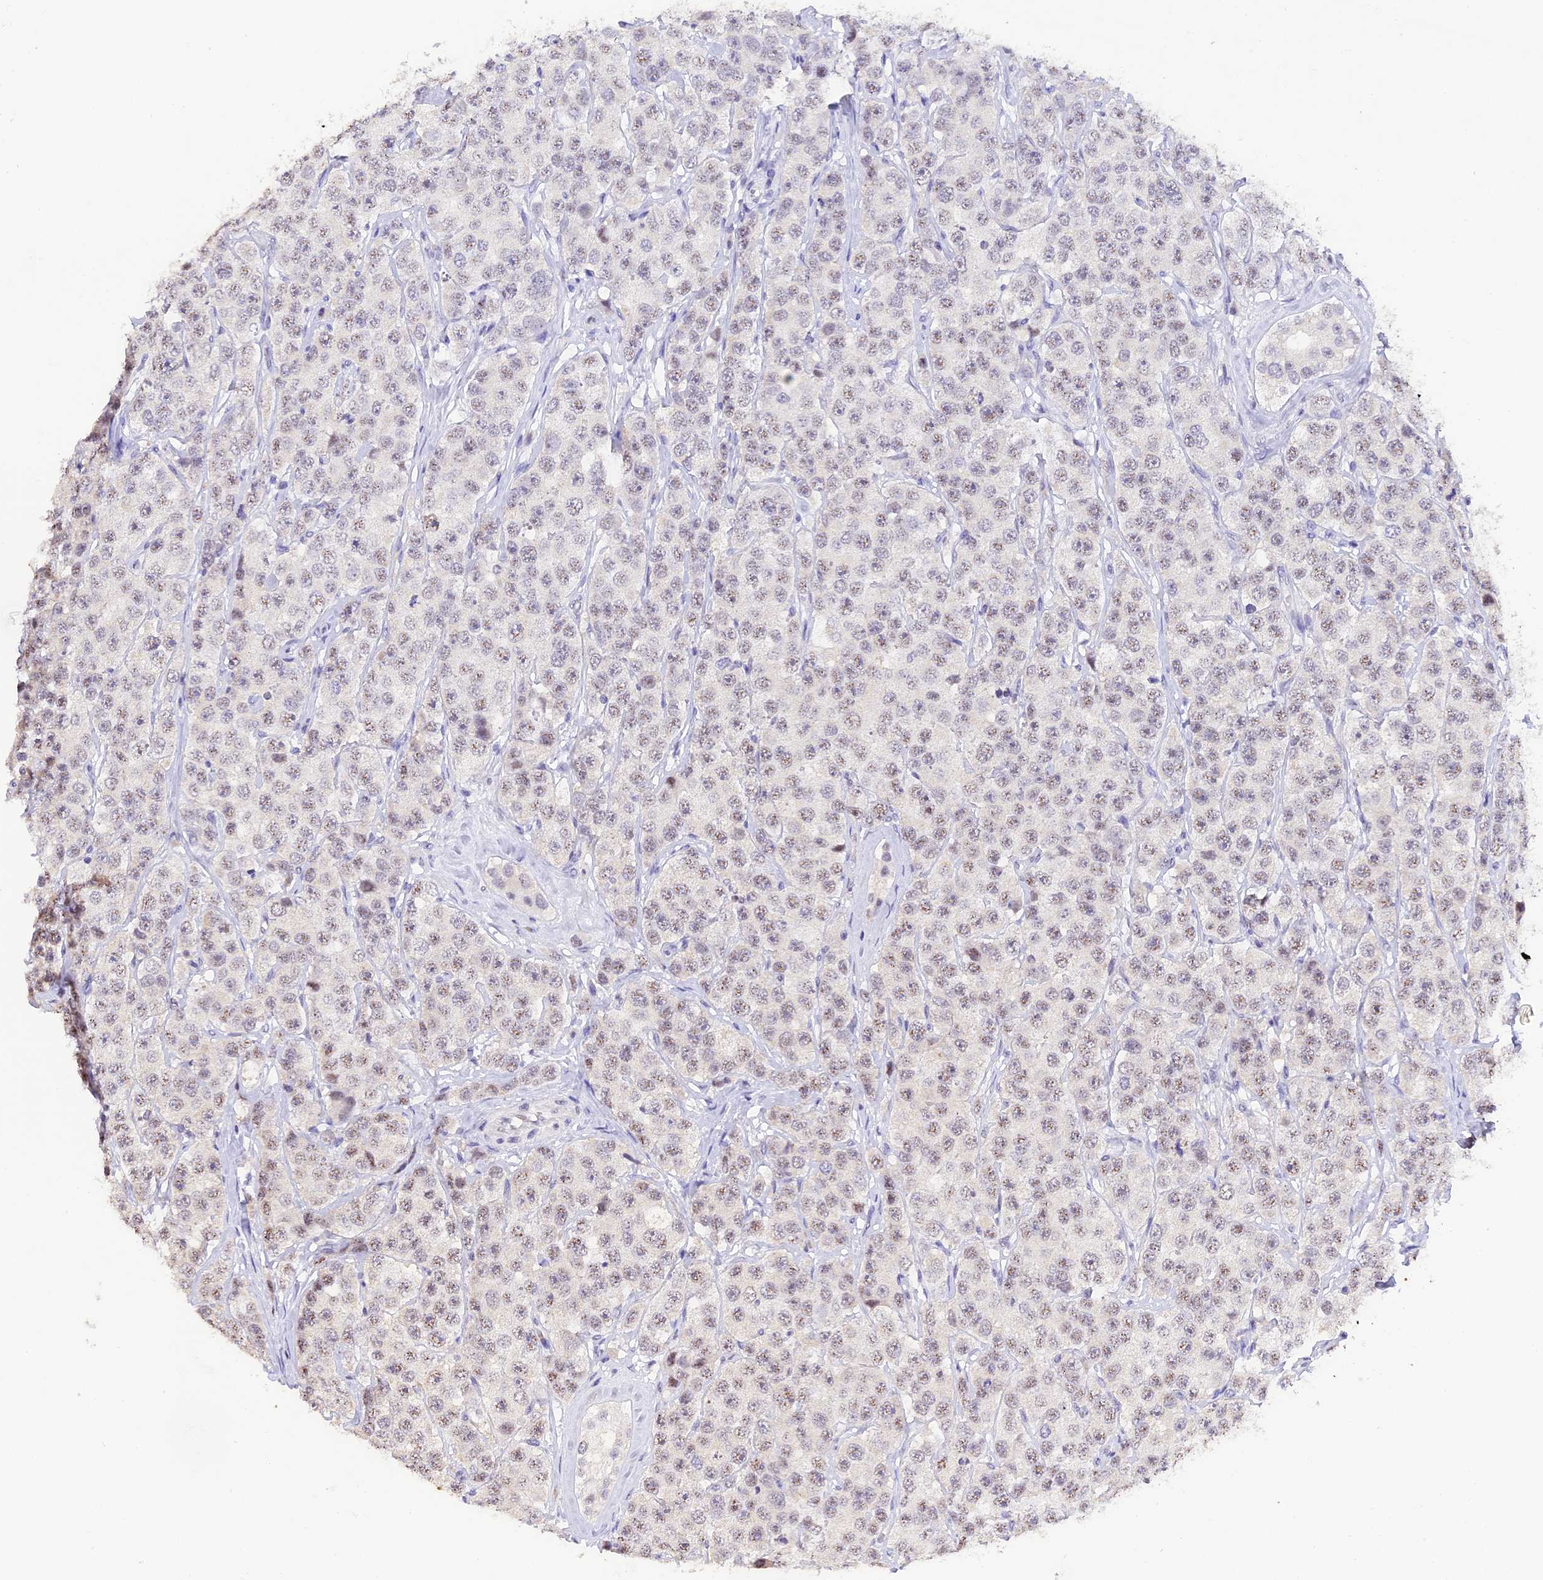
{"staining": {"intensity": "weak", "quantity": "25%-75%", "location": "nuclear"}, "tissue": "testis cancer", "cell_type": "Tumor cells", "image_type": "cancer", "snomed": [{"axis": "morphology", "description": "Seminoma, NOS"}, {"axis": "topography", "description": "Testis"}], "caption": "Testis cancer stained for a protein demonstrates weak nuclear positivity in tumor cells.", "gene": "AHSP", "patient": {"sex": "male", "age": 28}}